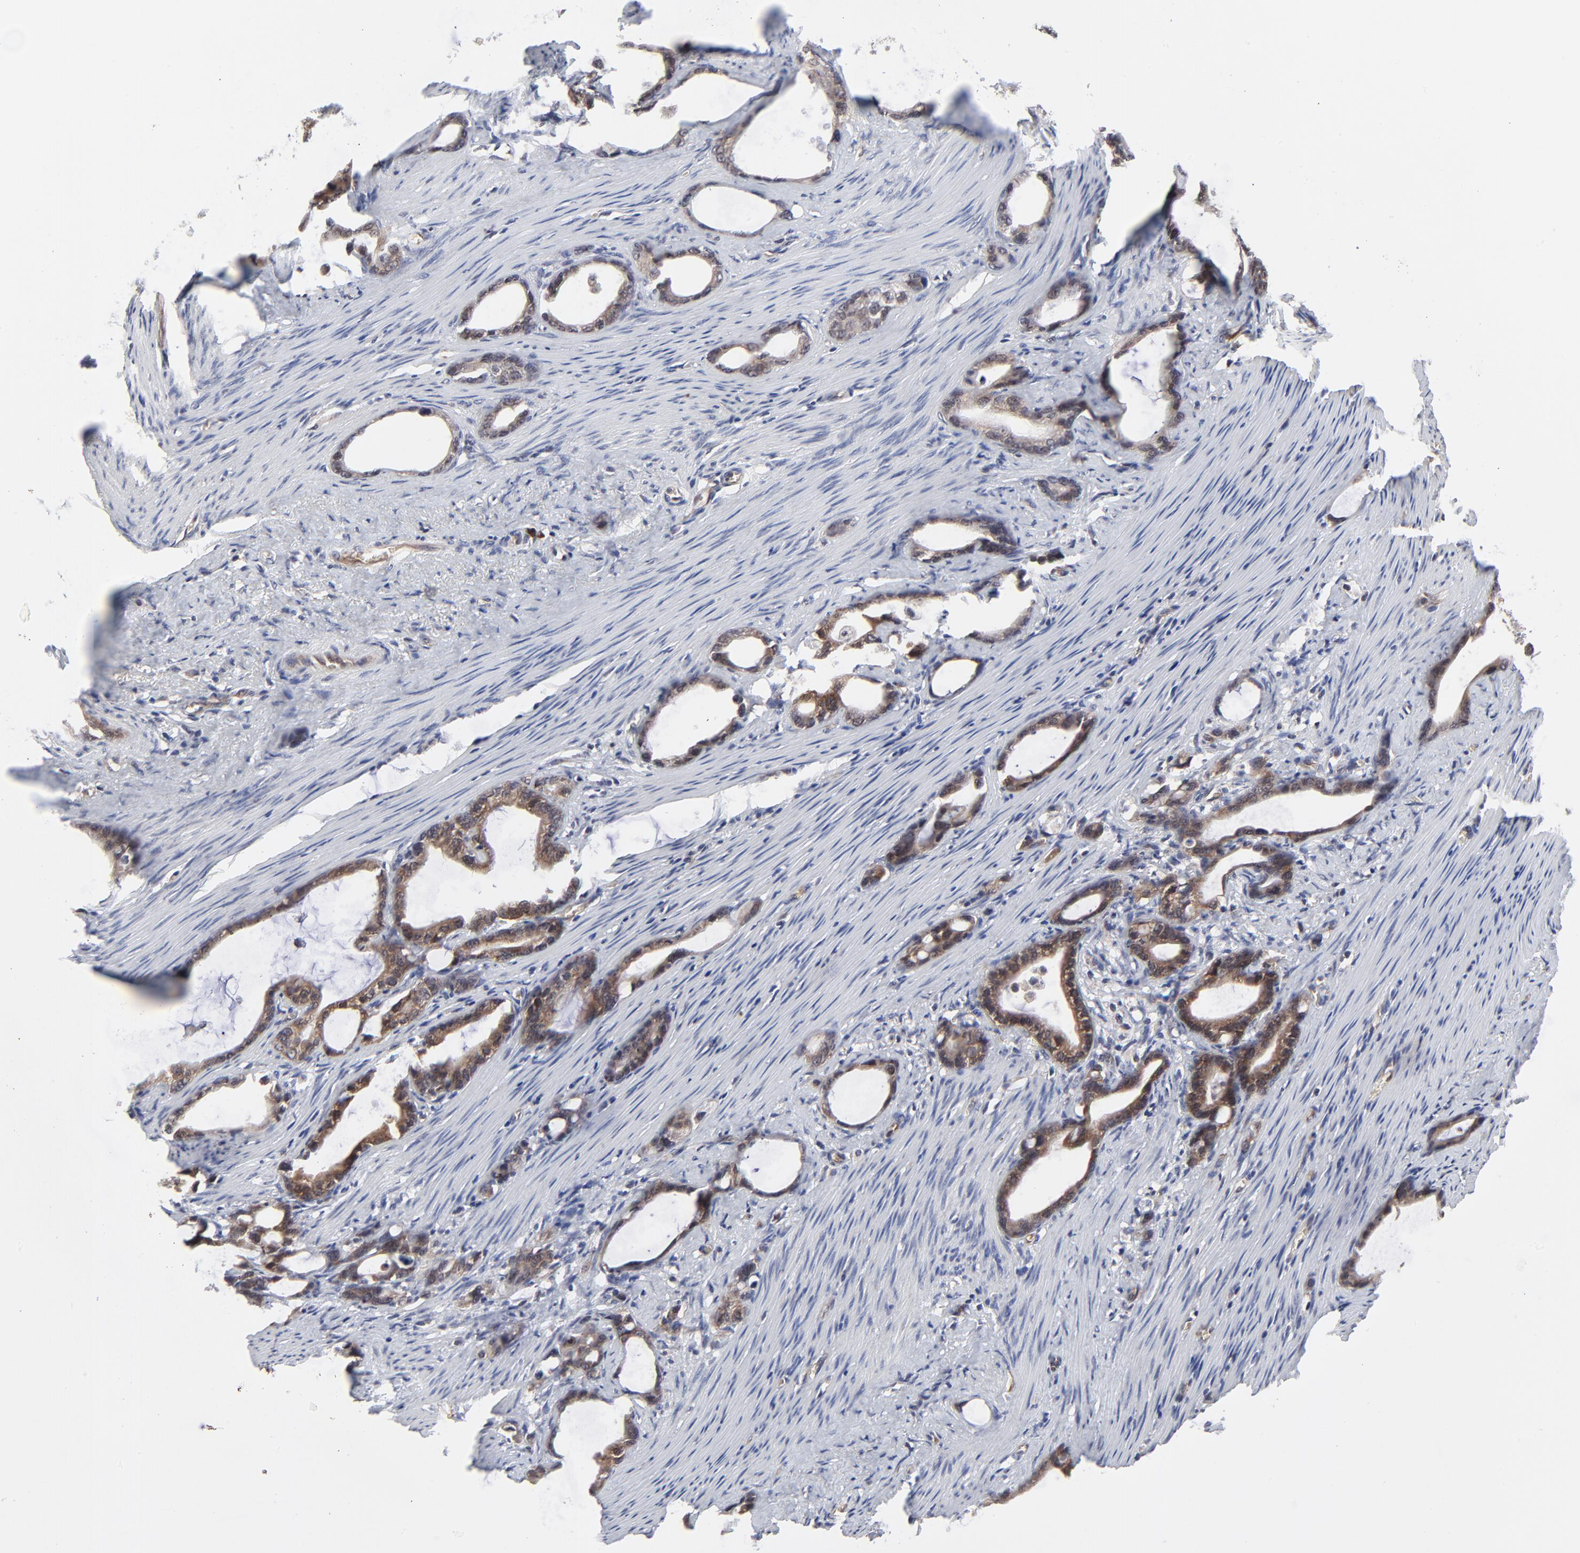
{"staining": {"intensity": "moderate", "quantity": ">75%", "location": "cytoplasmic/membranous,nuclear"}, "tissue": "stomach cancer", "cell_type": "Tumor cells", "image_type": "cancer", "snomed": [{"axis": "morphology", "description": "Adenocarcinoma, NOS"}, {"axis": "topography", "description": "Stomach"}], "caption": "Brown immunohistochemical staining in human stomach adenocarcinoma exhibits moderate cytoplasmic/membranous and nuclear positivity in approximately >75% of tumor cells.", "gene": "CASP10", "patient": {"sex": "female", "age": 75}}